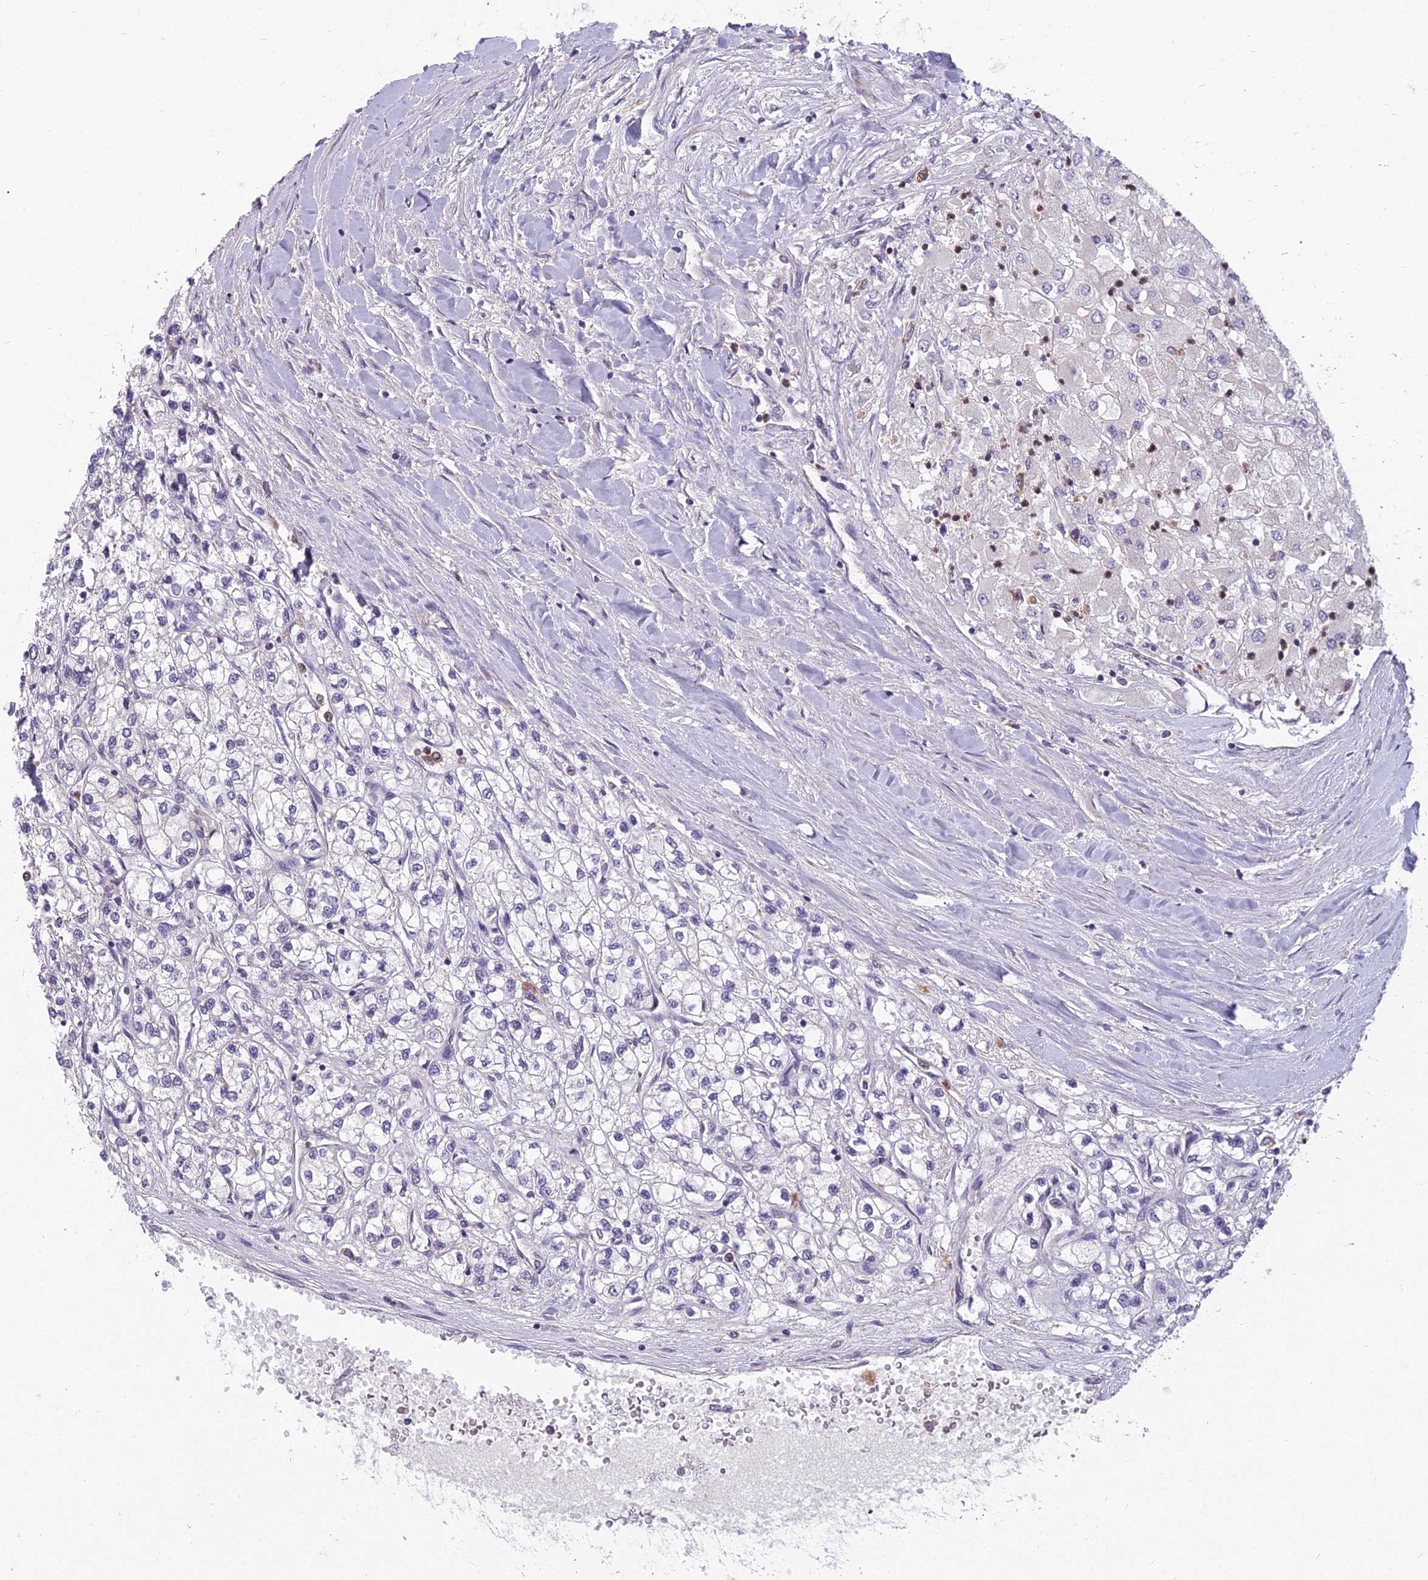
{"staining": {"intensity": "negative", "quantity": "none", "location": "none"}, "tissue": "renal cancer", "cell_type": "Tumor cells", "image_type": "cancer", "snomed": [{"axis": "morphology", "description": "Adenocarcinoma, NOS"}, {"axis": "topography", "description": "Kidney"}], "caption": "IHC histopathology image of neoplastic tissue: renal cancer (adenocarcinoma) stained with DAB (3,3'-diaminobenzidine) reveals no significant protein positivity in tumor cells.", "gene": "ENSG00000188897", "patient": {"sex": "male", "age": 80}}